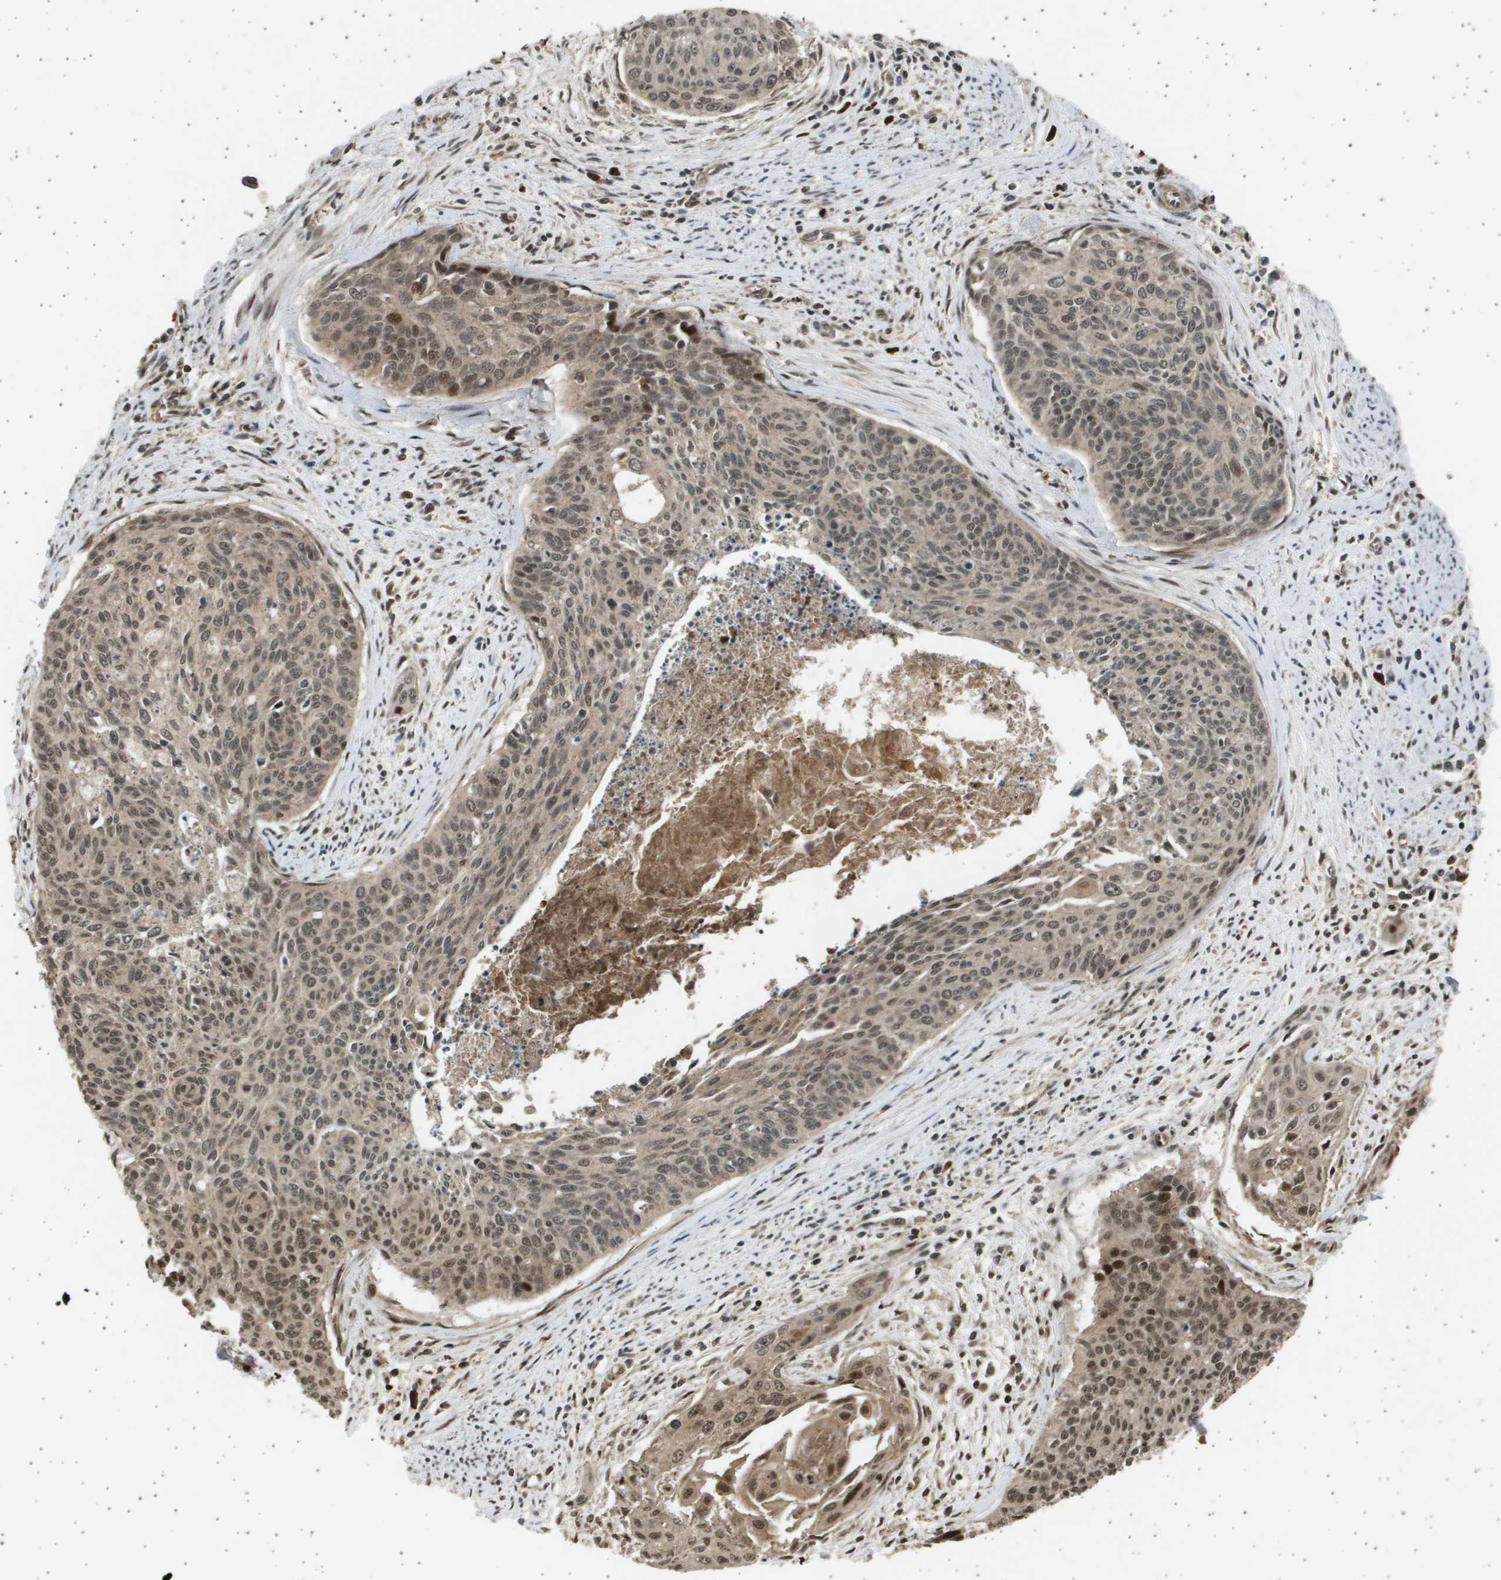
{"staining": {"intensity": "moderate", "quantity": ">75%", "location": "cytoplasmic/membranous,nuclear"}, "tissue": "cervical cancer", "cell_type": "Tumor cells", "image_type": "cancer", "snomed": [{"axis": "morphology", "description": "Squamous cell carcinoma, NOS"}, {"axis": "topography", "description": "Cervix"}], "caption": "IHC of human cervical squamous cell carcinoma demonstrates medium levels of moderate cytoplasmic/membranous and nuclear staining in approximately >75% of tumor cells.", "gene": "TNRC6A", "patient": {"sex": "female", "age": 55}}